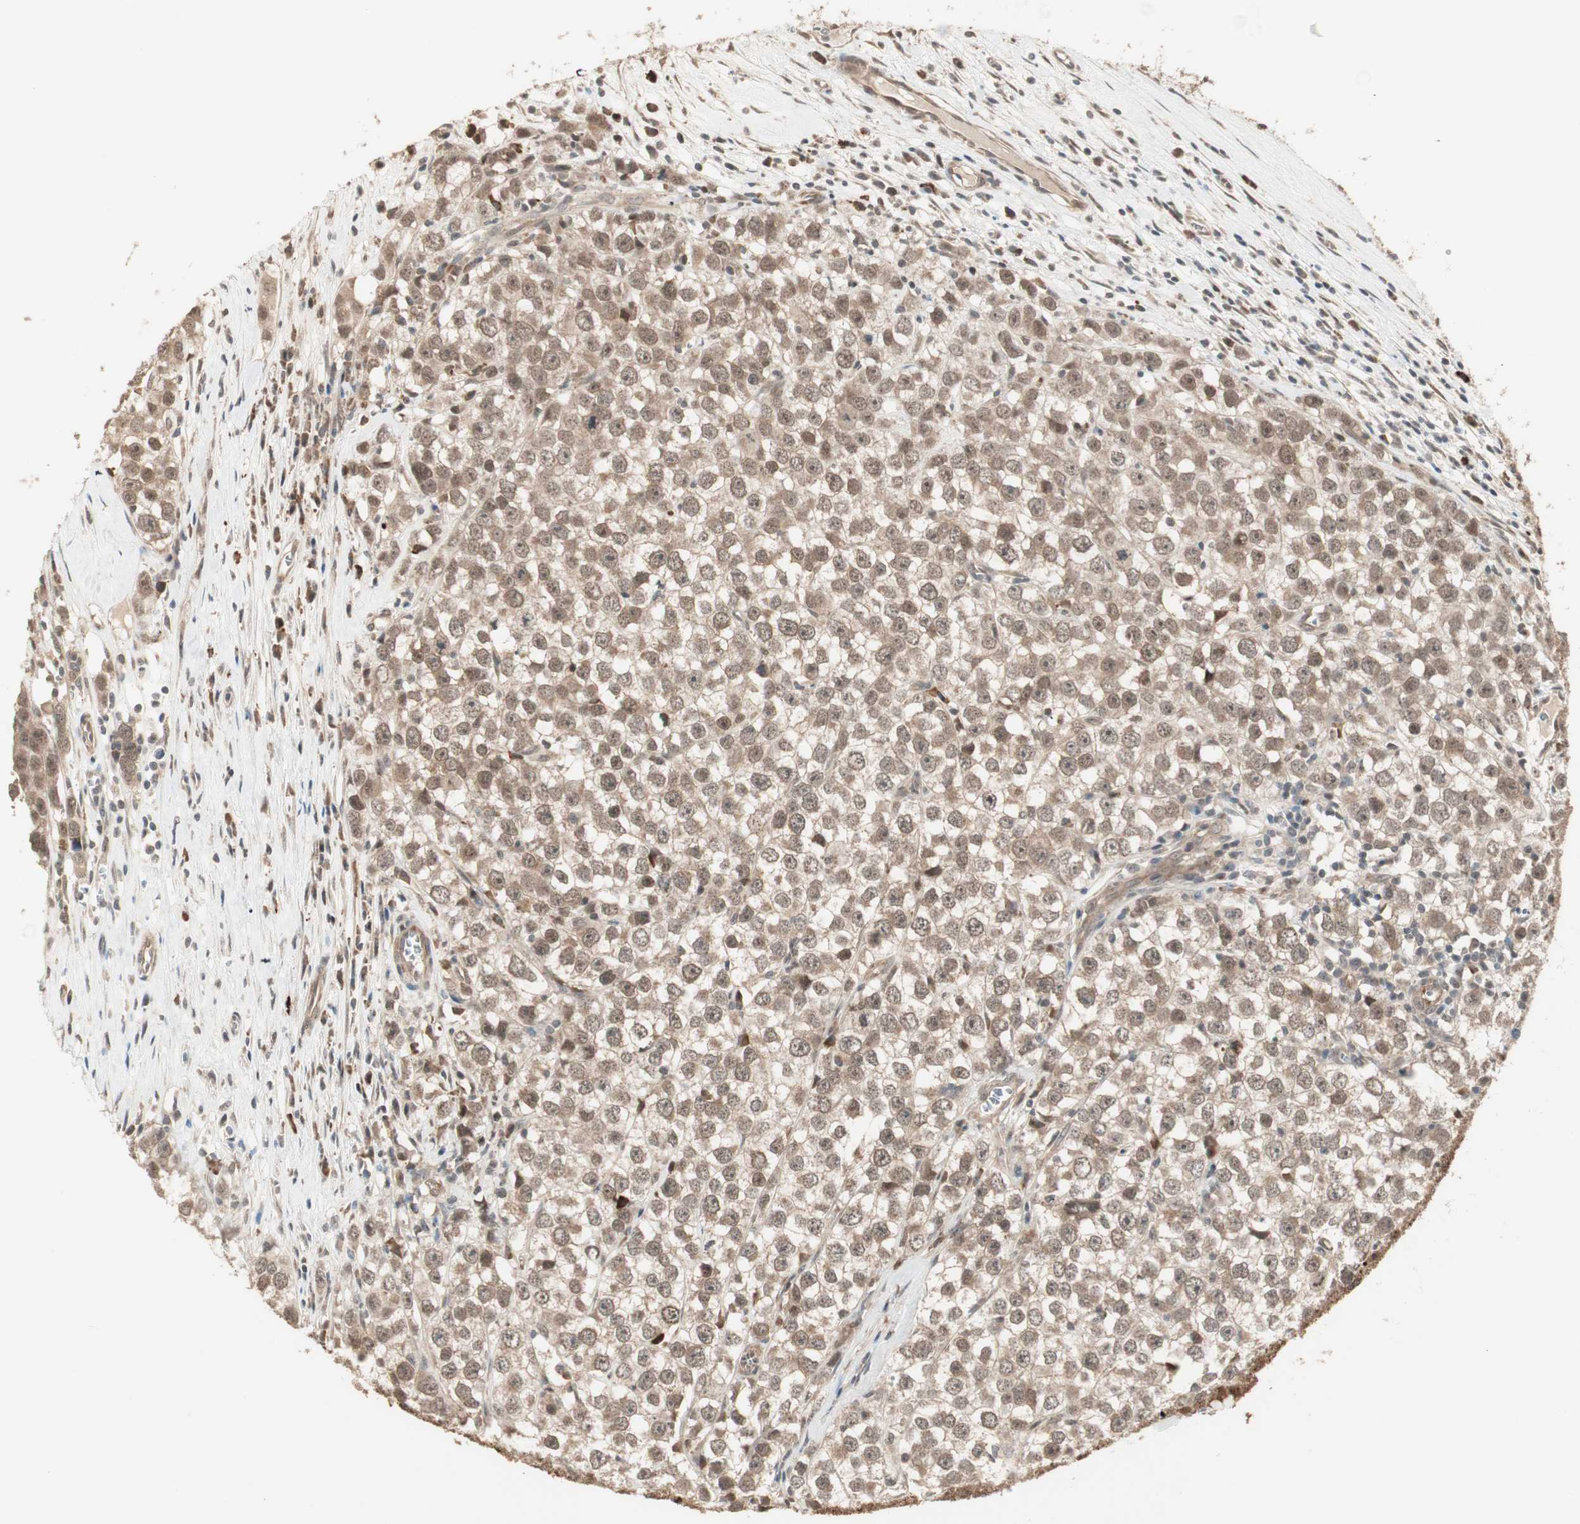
{"staining": {"intensity": "moderate", "quantity": ">75%", "location": "cytoplasmic/membranous,nuclear"}, "tissue": "testis cancer", "cell_type": "Tumor cells", "image_type": "cancer", "snomed": [{"axis": "morphology", "description": "Seminoma, NOS"}, {"axis": "morphology", "description": "Carcinoma, Embryonal, NOS"}, {"axis": "topography", "description": "Testis"}], "caption": "A high-resolution histopathology image shows immunohistochemistry staining of embryonal carcinoma (testis), which displays moderate cytoplasmic/membranous and nuclear expression in about >75% of tumor cells.", "gene": "ZSCAN31", "patient": {"sex": "male", "age": 52}}